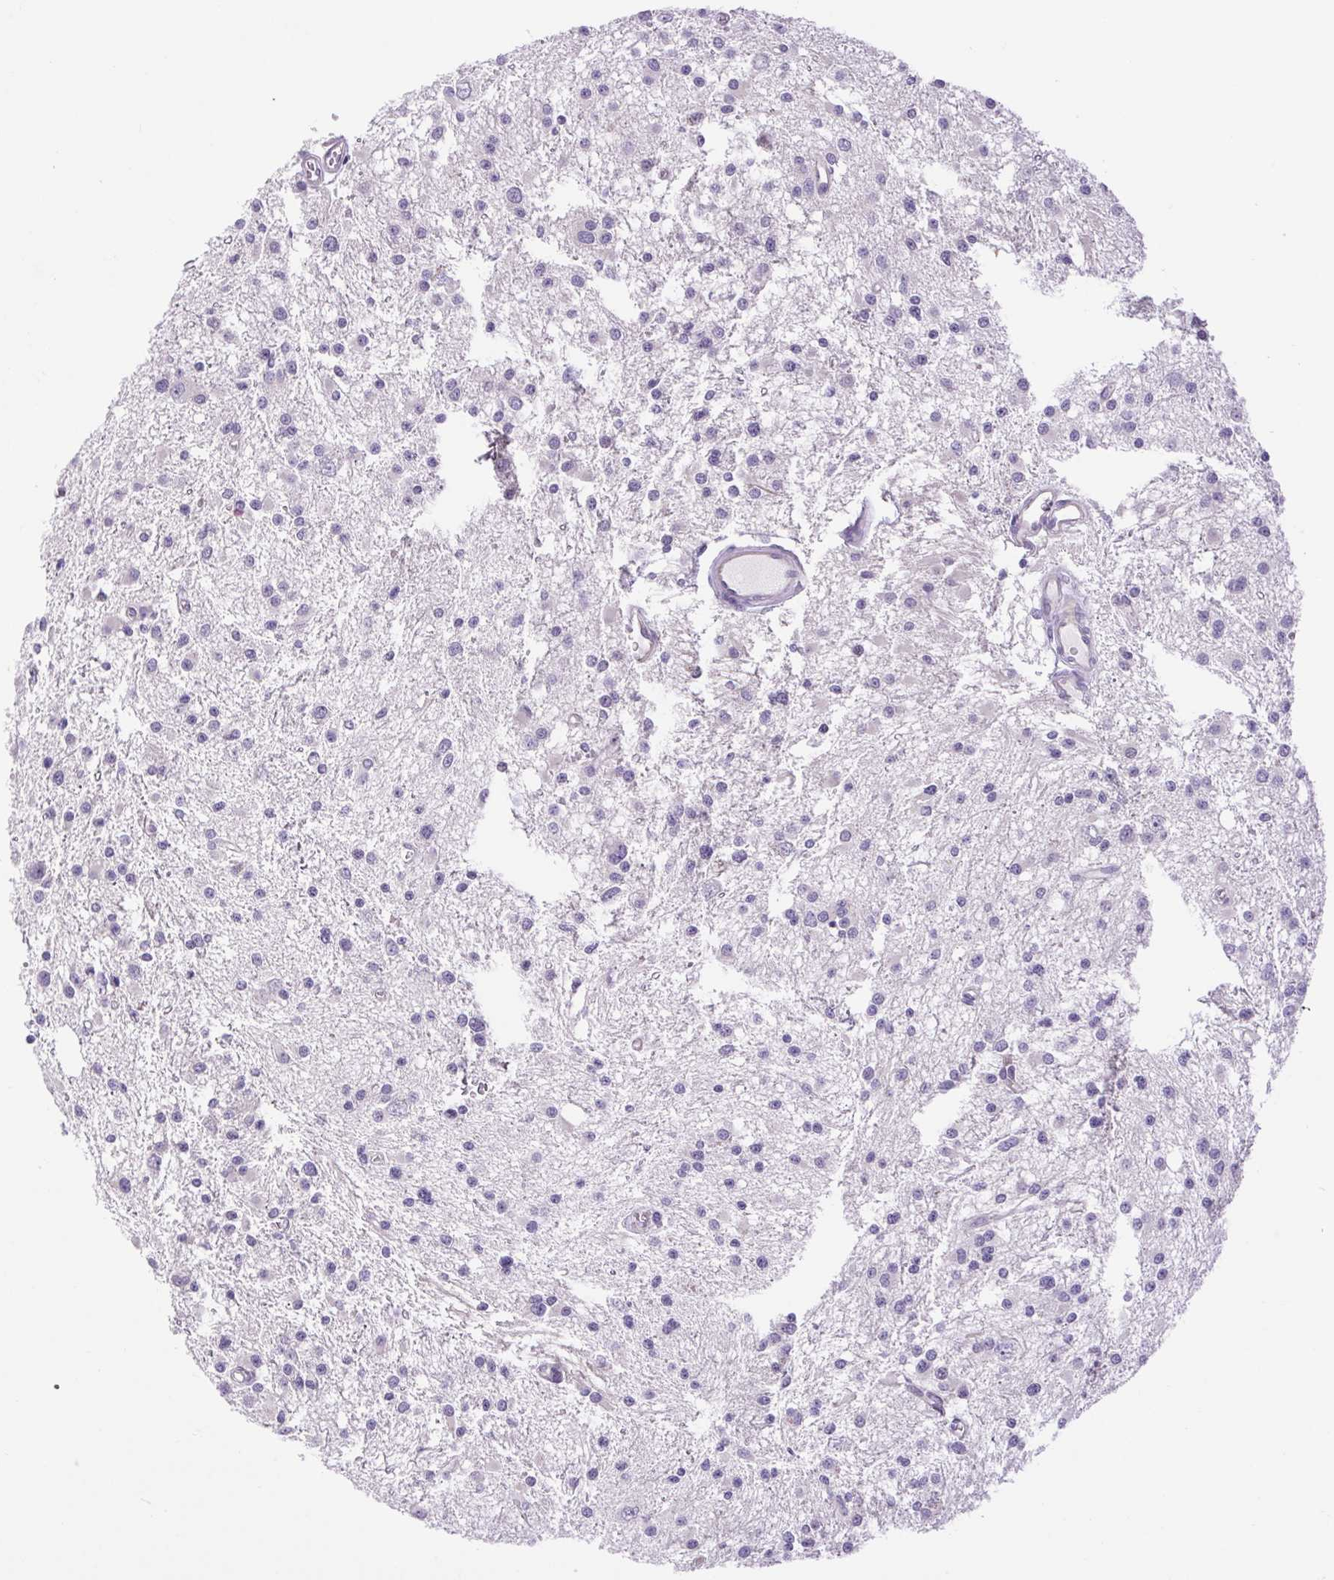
{"staining": {"intensity": "negative", "quantity": "none", "location": "none"}, "tissue": "glioma", "cell_type": "Tumor cells", "image_type": "cancer", "snomed": [{"axis": "morphology", "description": "Glioma, malignant, High grade"}, {"axis": "topography", "description": "Brain"}], "caption": "Immunohistochemistry (IHC) of human glioma displays no positivity in tumor cells.", "gene": "FAM177B", "patient": {"sex": "male", "age": 54}}